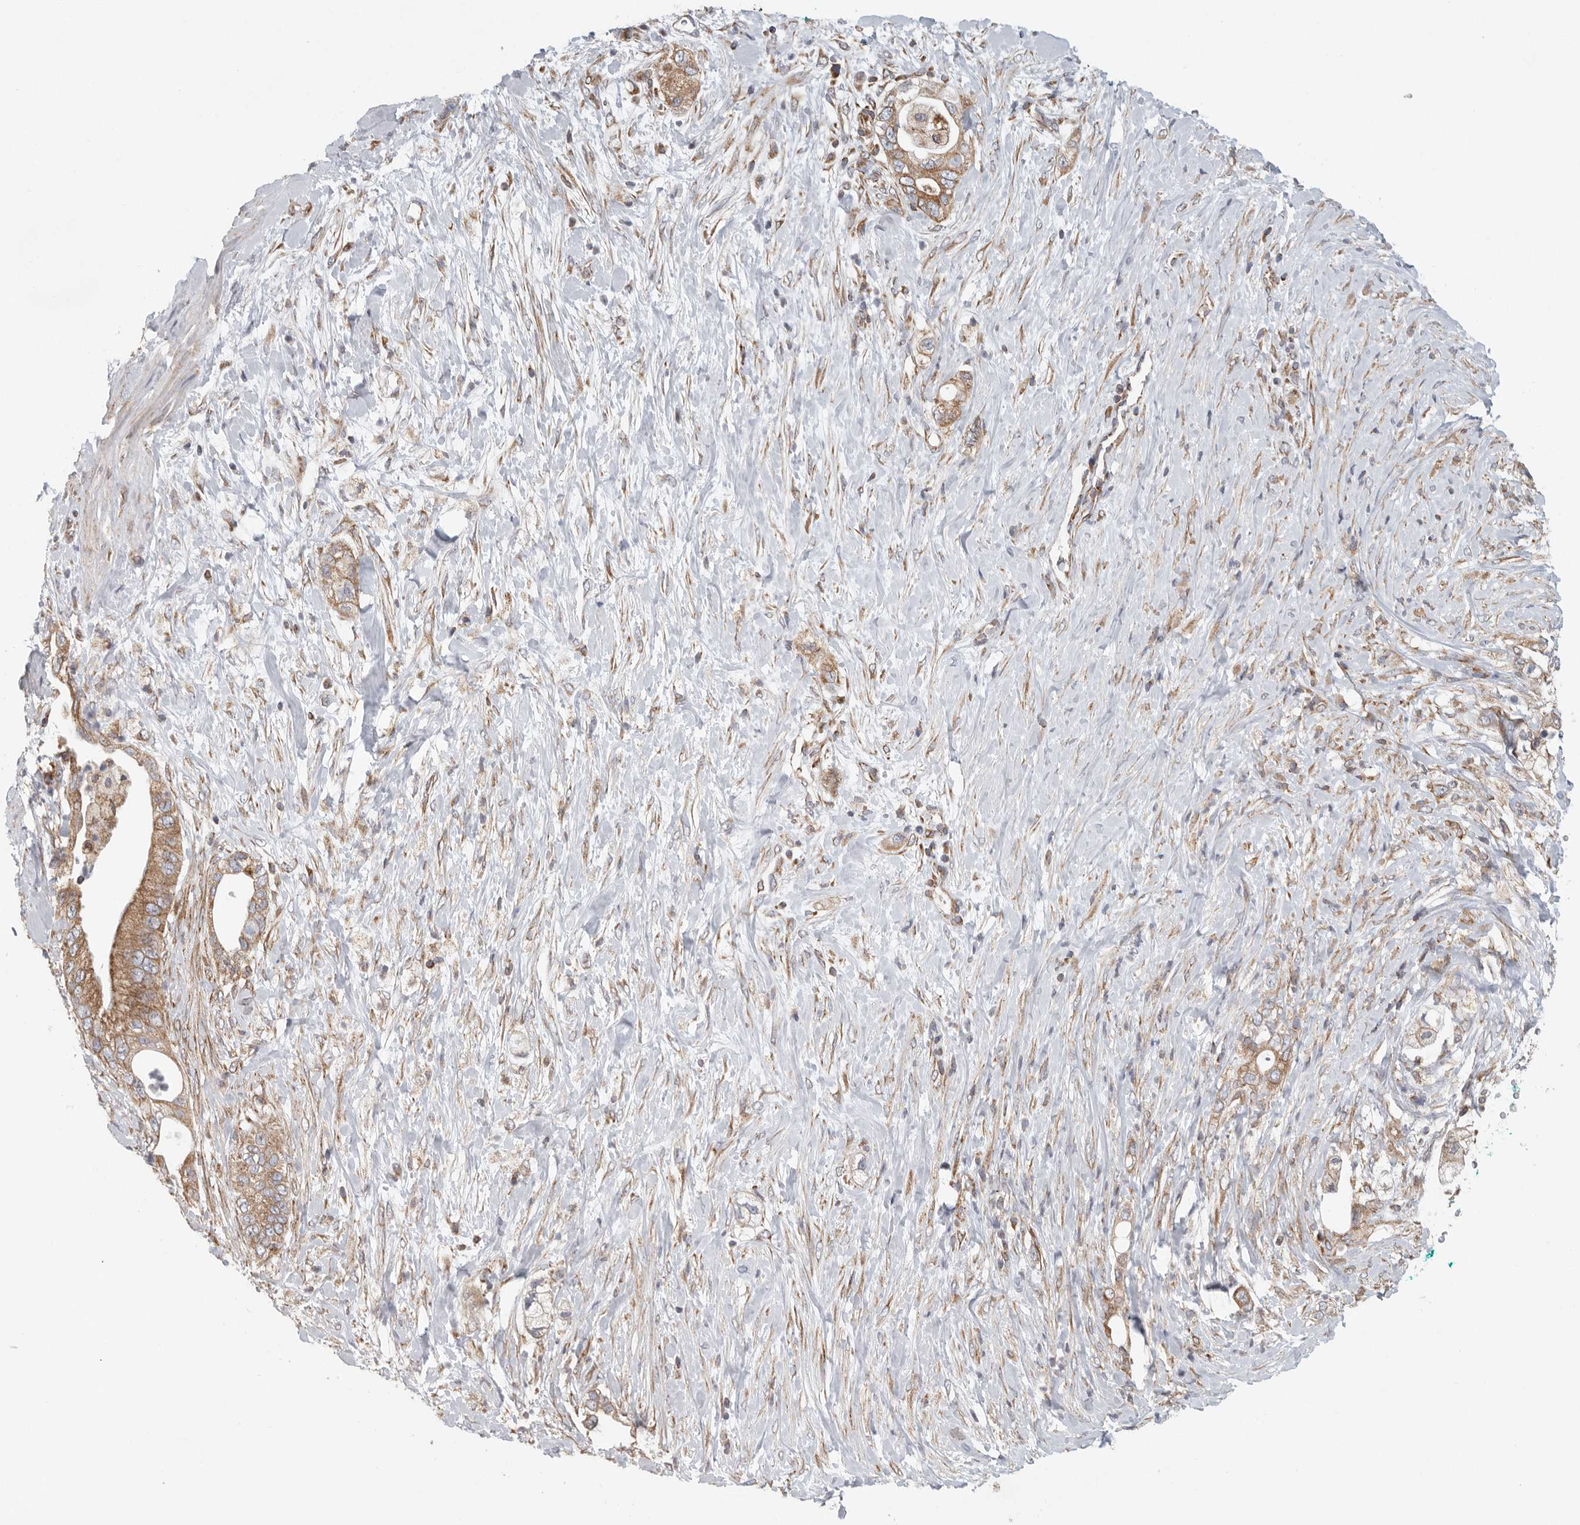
{"staining": {"intensity": "moderate", "quantity": ">75%", "location": "cytoplasmic/membranous"}, "tissue": "pancreatic cancer", "cell_type": "Tumor cells", "image_type": "cancer", "snomed": [{"axis": "morphology", "description": "Adenocarcinoma, NOS"}, {"axis": "topography", "description": "Pancreas"}], "caption": "Immunohistochemical staining of adenocarcinoma (pancreatic) reveals medium levels of moderate cytoplasmic/membranous protein positivity in about >75% of tumor cells. The staining was performed using DAB to visualize the protein expression in brown, while the nuclei were stained in blue with hematoxylin (Magnification: 20x).", "gene": "FKBP8", "patient": {"sex": "male", "age": 53}}